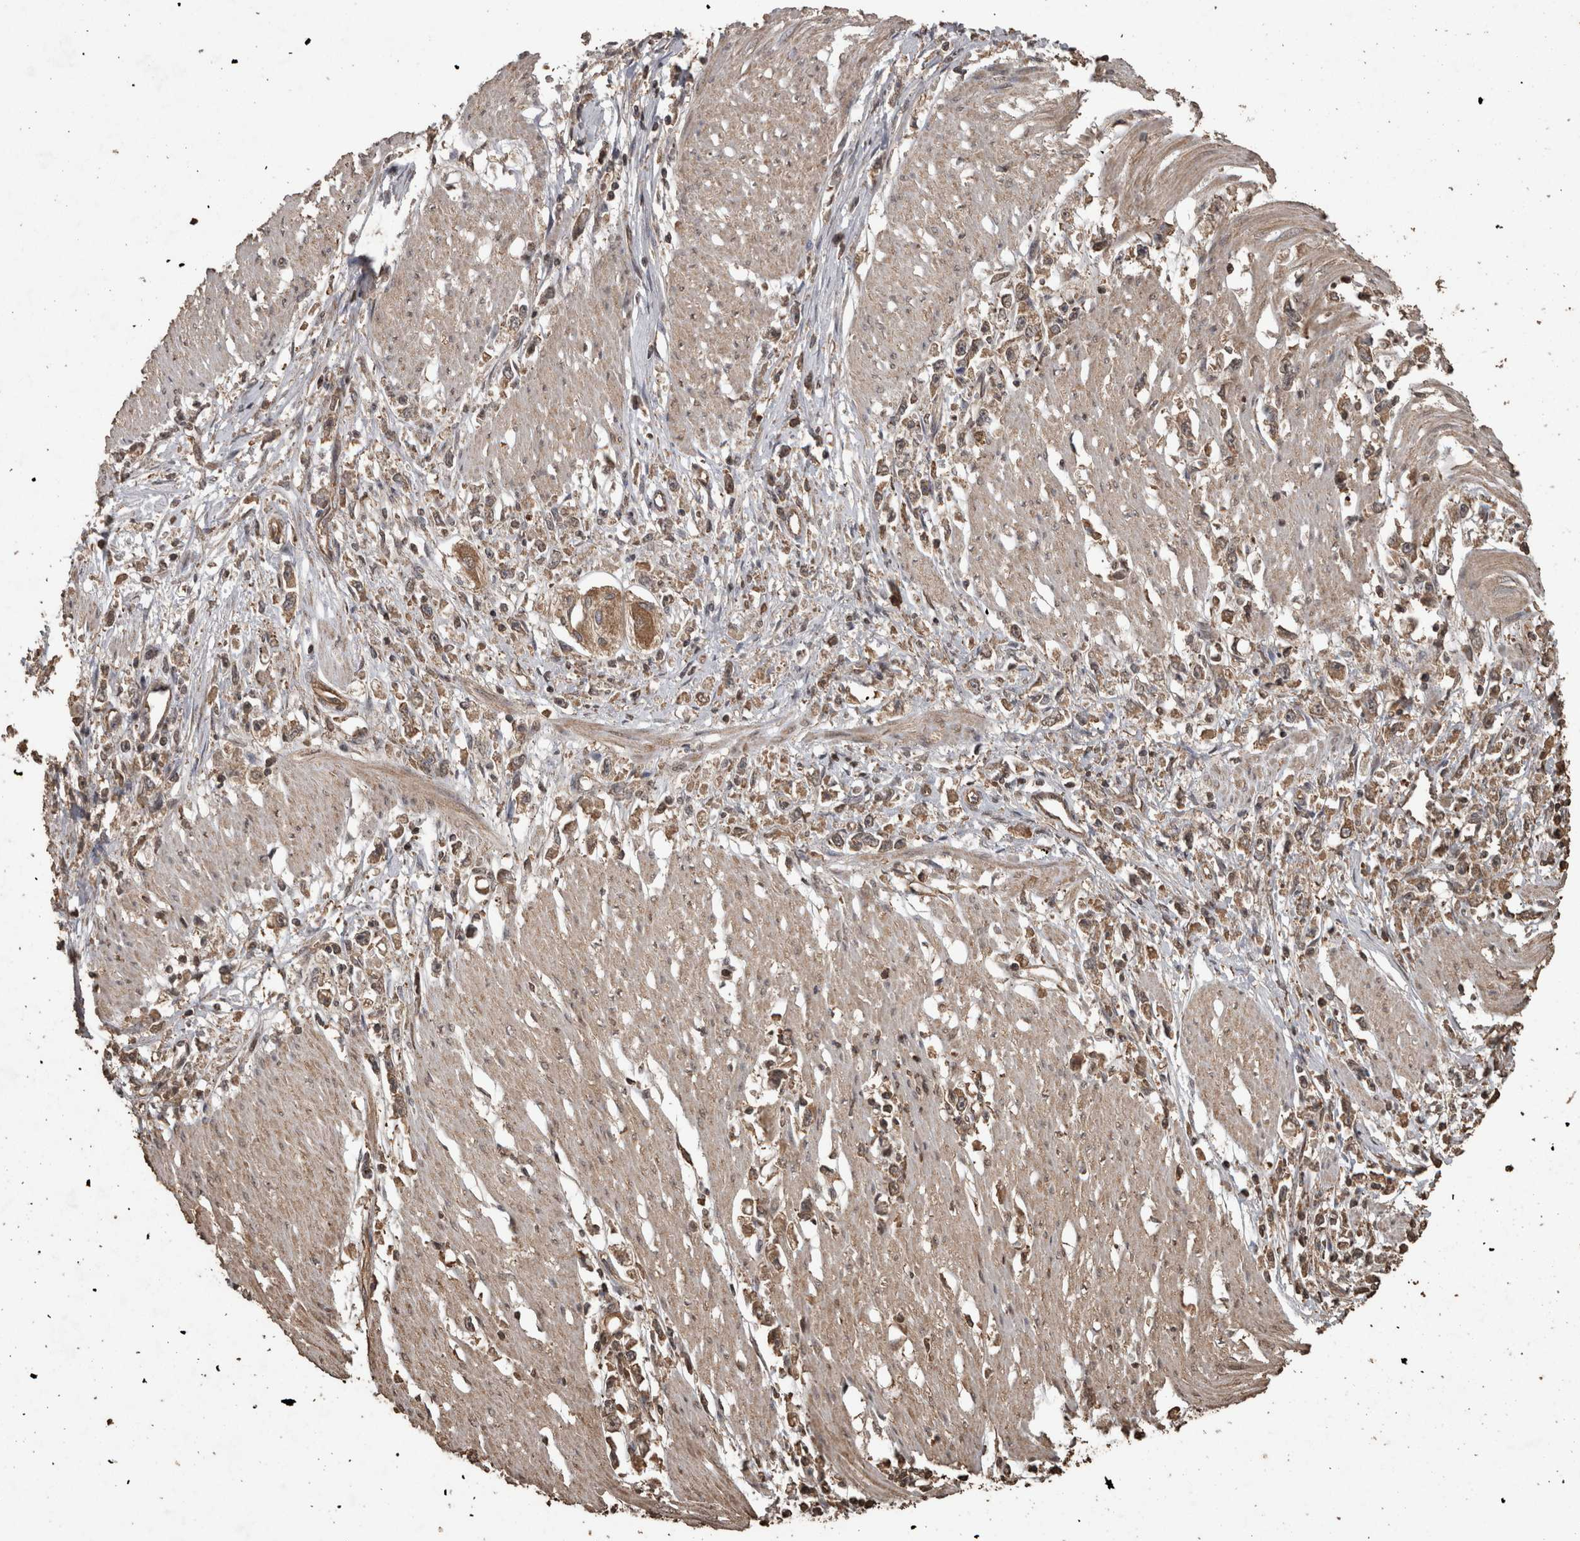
{"staining": {"intensity": "moderate", "quantity": ">75%", "location": "cytoplasmic/membranous"}, "tissue": "stomach cancer", "cell_type": "Tumor cells", "image_type": "cancer", "snomed": [{"axis": "morphology", "description": "Adenocarcinoma, NOS"}, {"axis": "topography", "description": "Stomach"}], "caption": "IHC histopathology image of adenocarcinoma (stomach) stained for a protein (brown), which exhibits medium levels of moderate cytoplasmic/membranous positivity in approximately >75% of tumor cells.", "gene": "PINK1", "patient": {"sex": "female", "age": 59}}